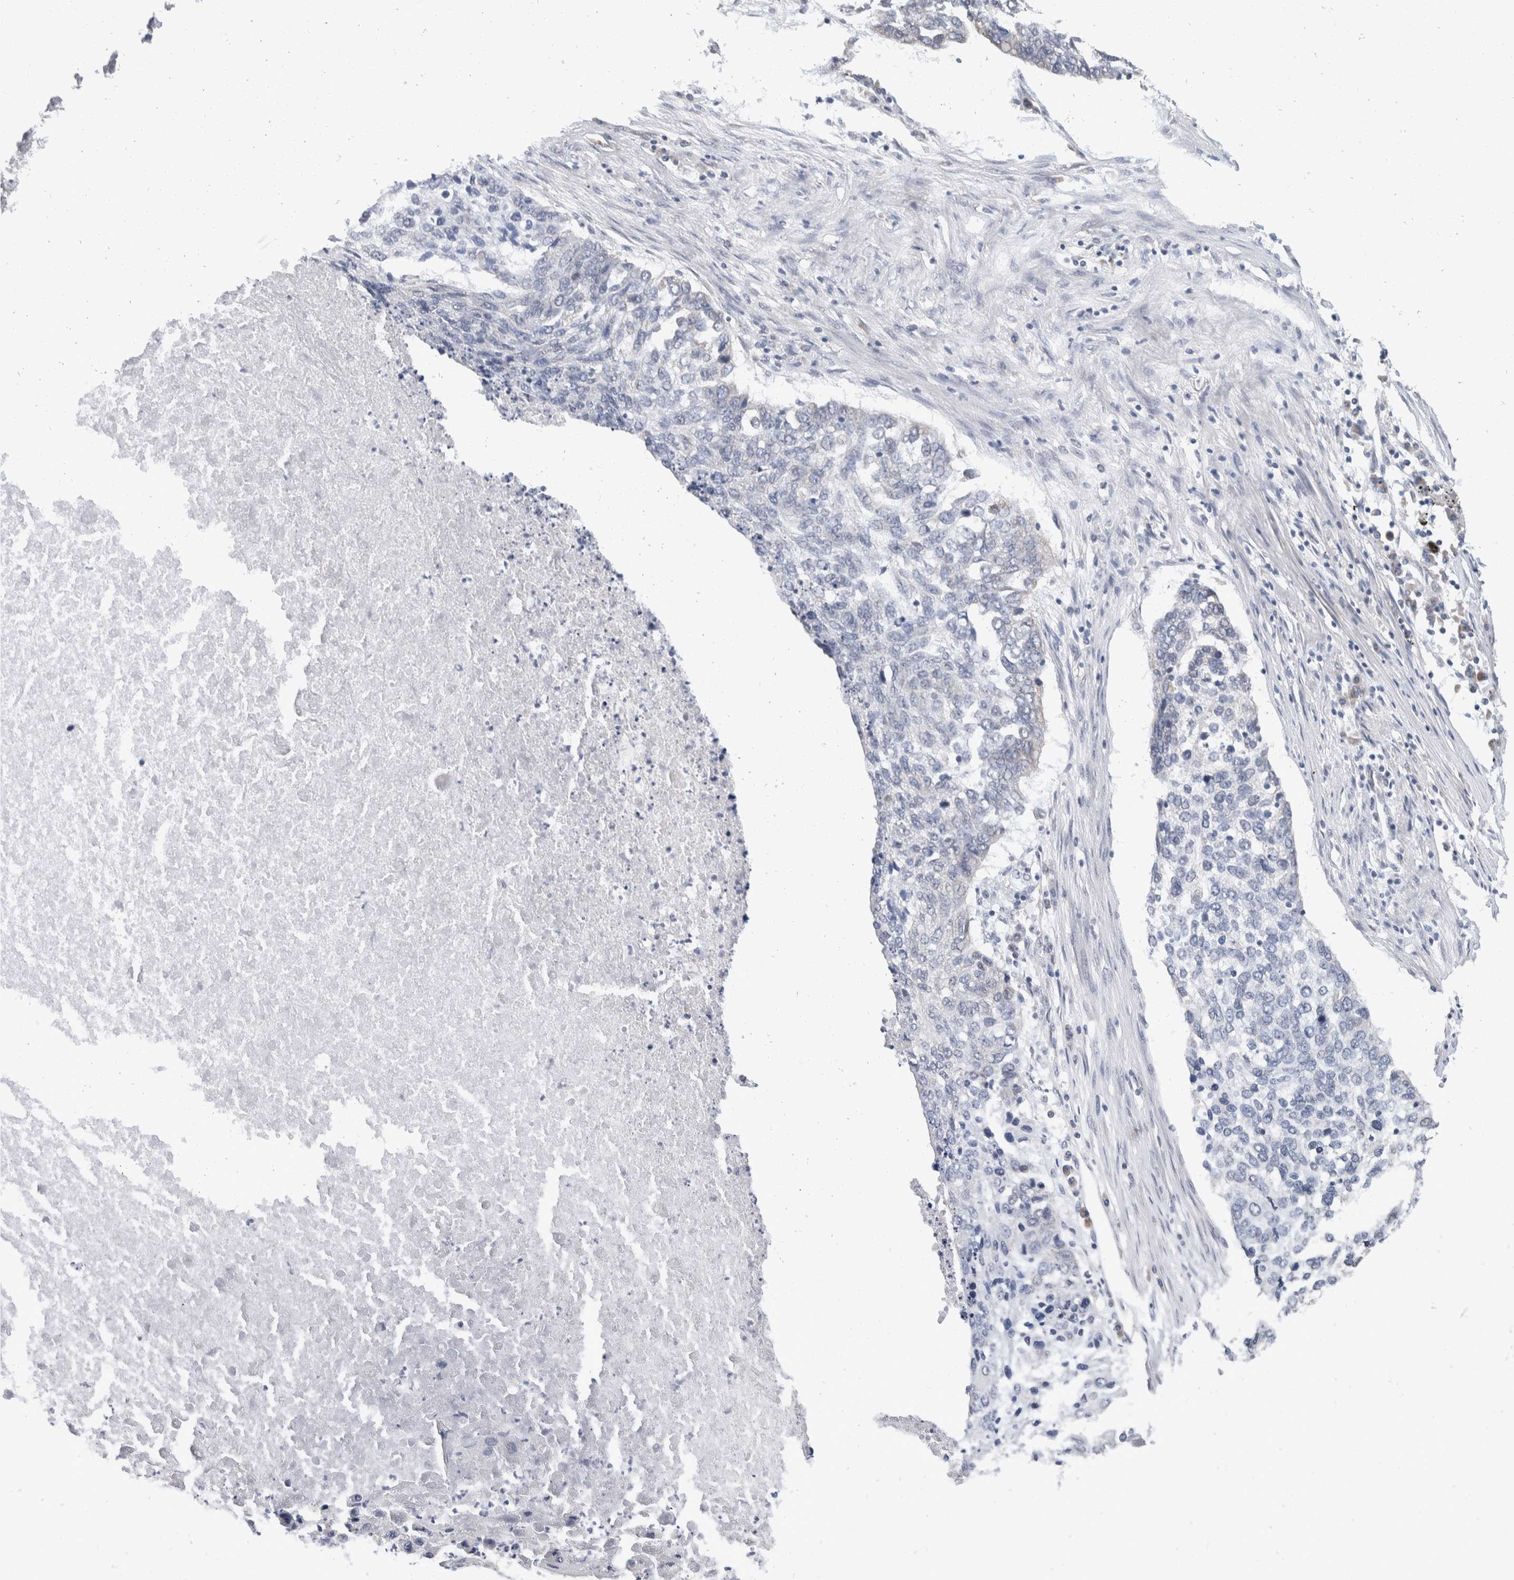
{"staining": {"intensity": "negative", "quantity": "none", "location": "none"}, "tissue": "lung cancer", "cell_type": "Tumor cells", "image_type": "cancer", "snomed": [{"axis": "morphology", "description": "Squamous cell carcinoma, NOS"}, {"axis": "topography", "description": "Lung"}], "caption": "Immunohistochemistry (IHC) of lung cancer displays no positivity in tumor cells.", "gene": "TMEM245", "patient": {"sex": "female", "age": 63}}